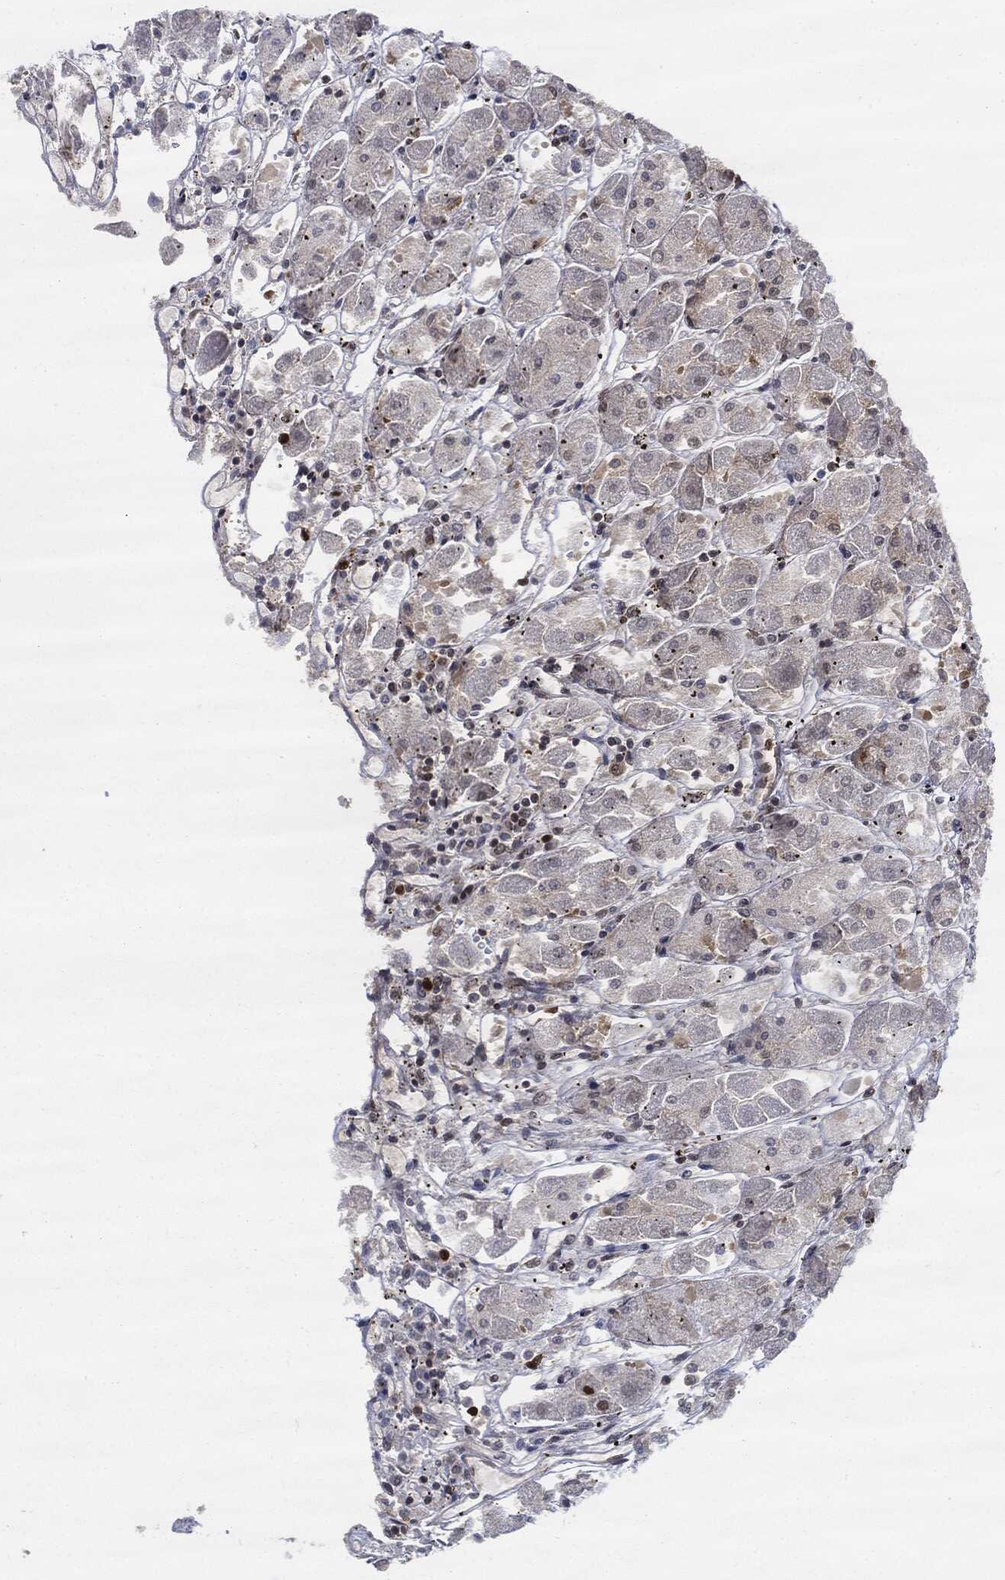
{"staining": {"intensity": "strong", "quantity": ">75%", "location": "nuclear"}, "tissue": "stomach", "cell_type": "Glandular cells", "image_type": "normal", "snomed": [{"axis": "morphology", "description": "Normal tissue, NOS"}, {"axis": "topography", "description": "Stomach"}], "caption": "The photomicrograph demonstrates a brown stain indicating the presence of a protein in the nuclear of glandular cells in stomach. The staining was performed using DAB (3,3'-diaminobenzidine) to visualize the protein expression in brown, while the nuclei were stained in blue with hematoxylin (Magnification: 20x).", "gene": "PCNA", "patient": {"sex": "male", "age": 70}}